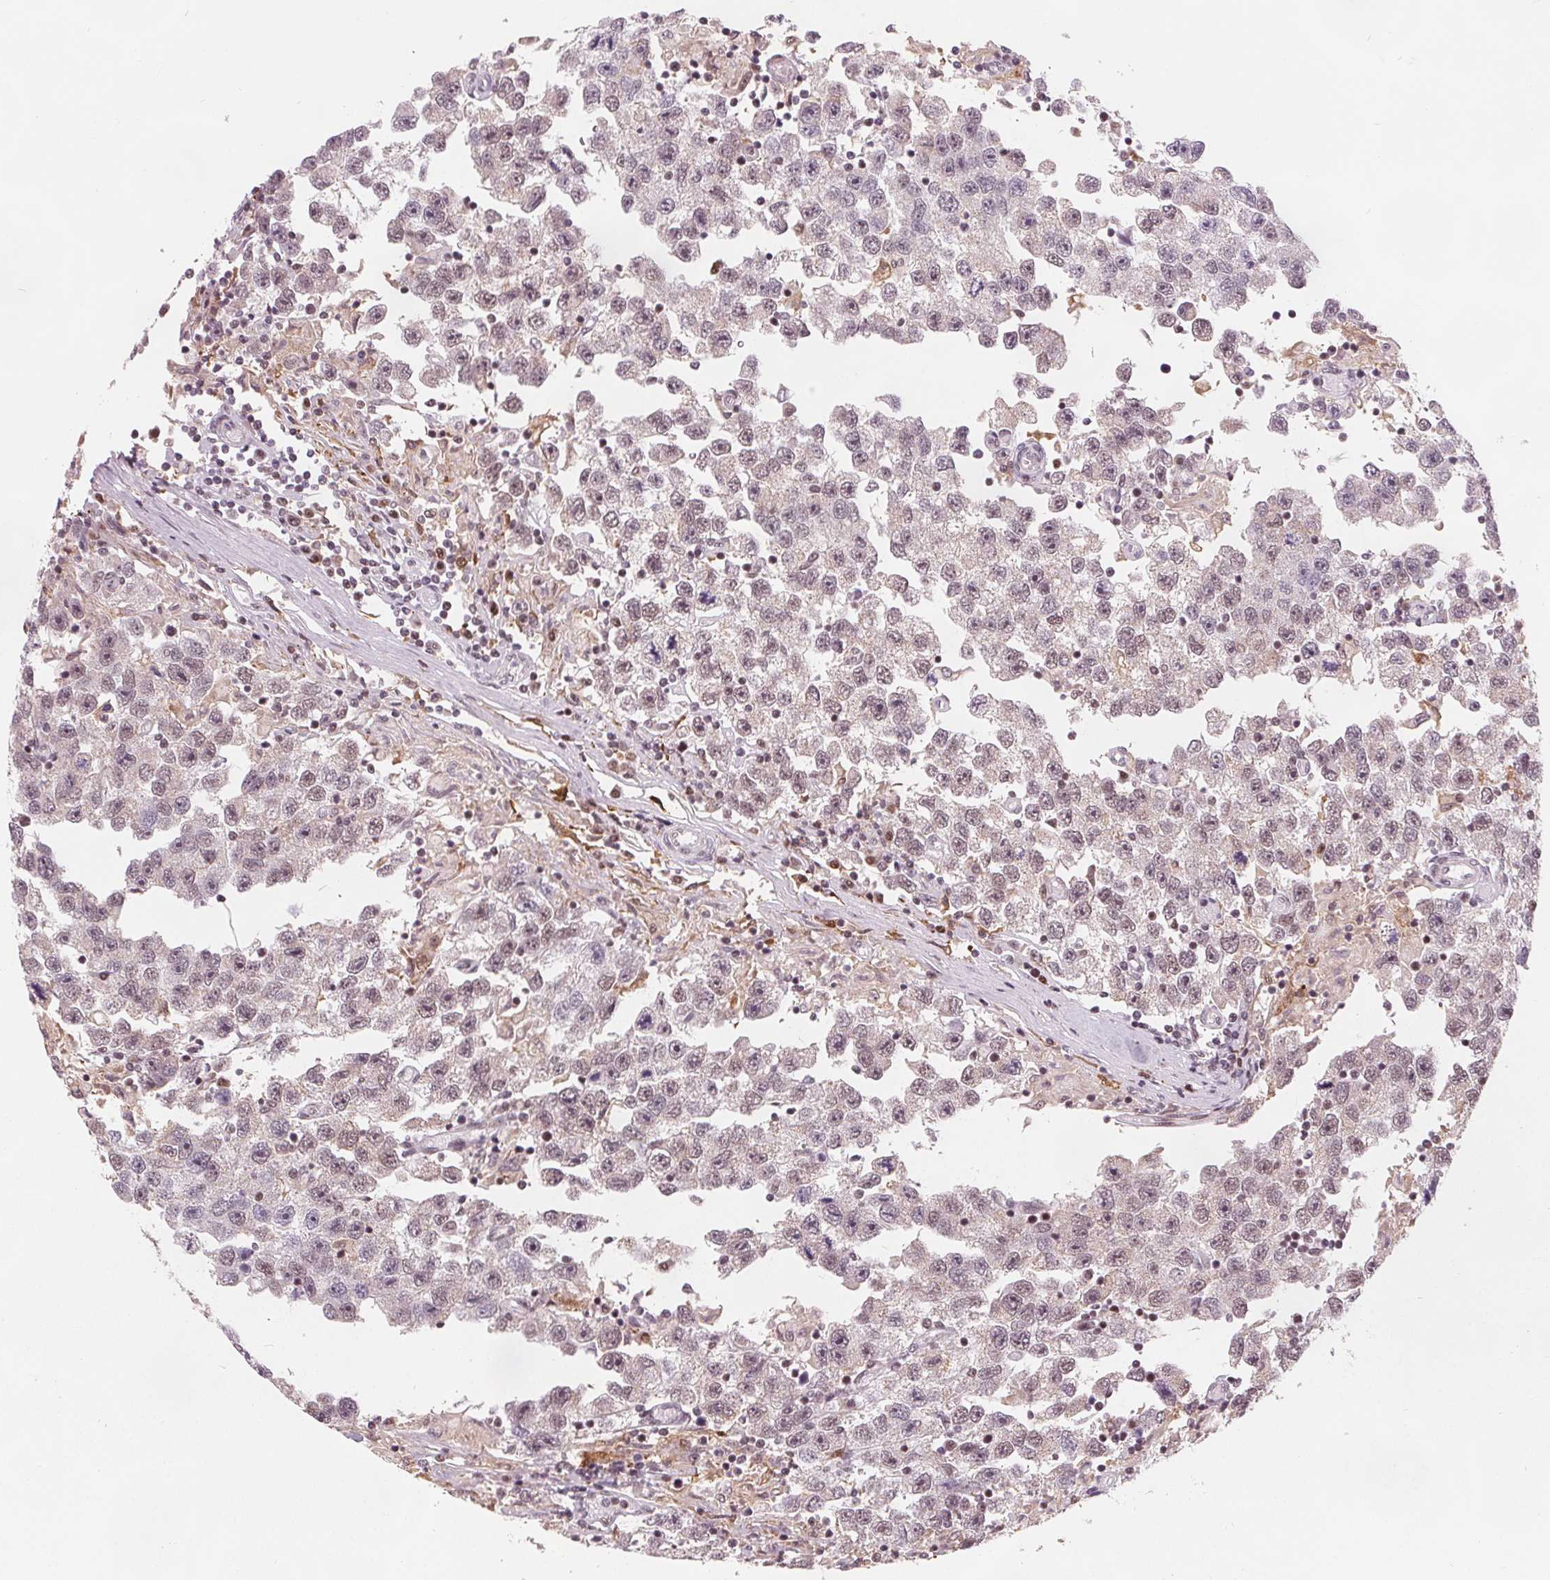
{"staining": {"intensity": "weak", "quantity": "<25%", "location": "nuclear"}, "tissue": "testis cancer", "cell_type": "Tumor cells", "image_type": "cancer", "snomed": [{"axis": "morphology", "description": "Seminoma, NOS"}, {"axis": "topography", "description": "Testis"}], "caption": "This is a photomicrograph of immunohistochemistry (IHC) staining of testis cancer (seminoma), which shows no staining in tumor cells.", "gene": "DPM2", "patient": {"sex": "male", "age": 26}}